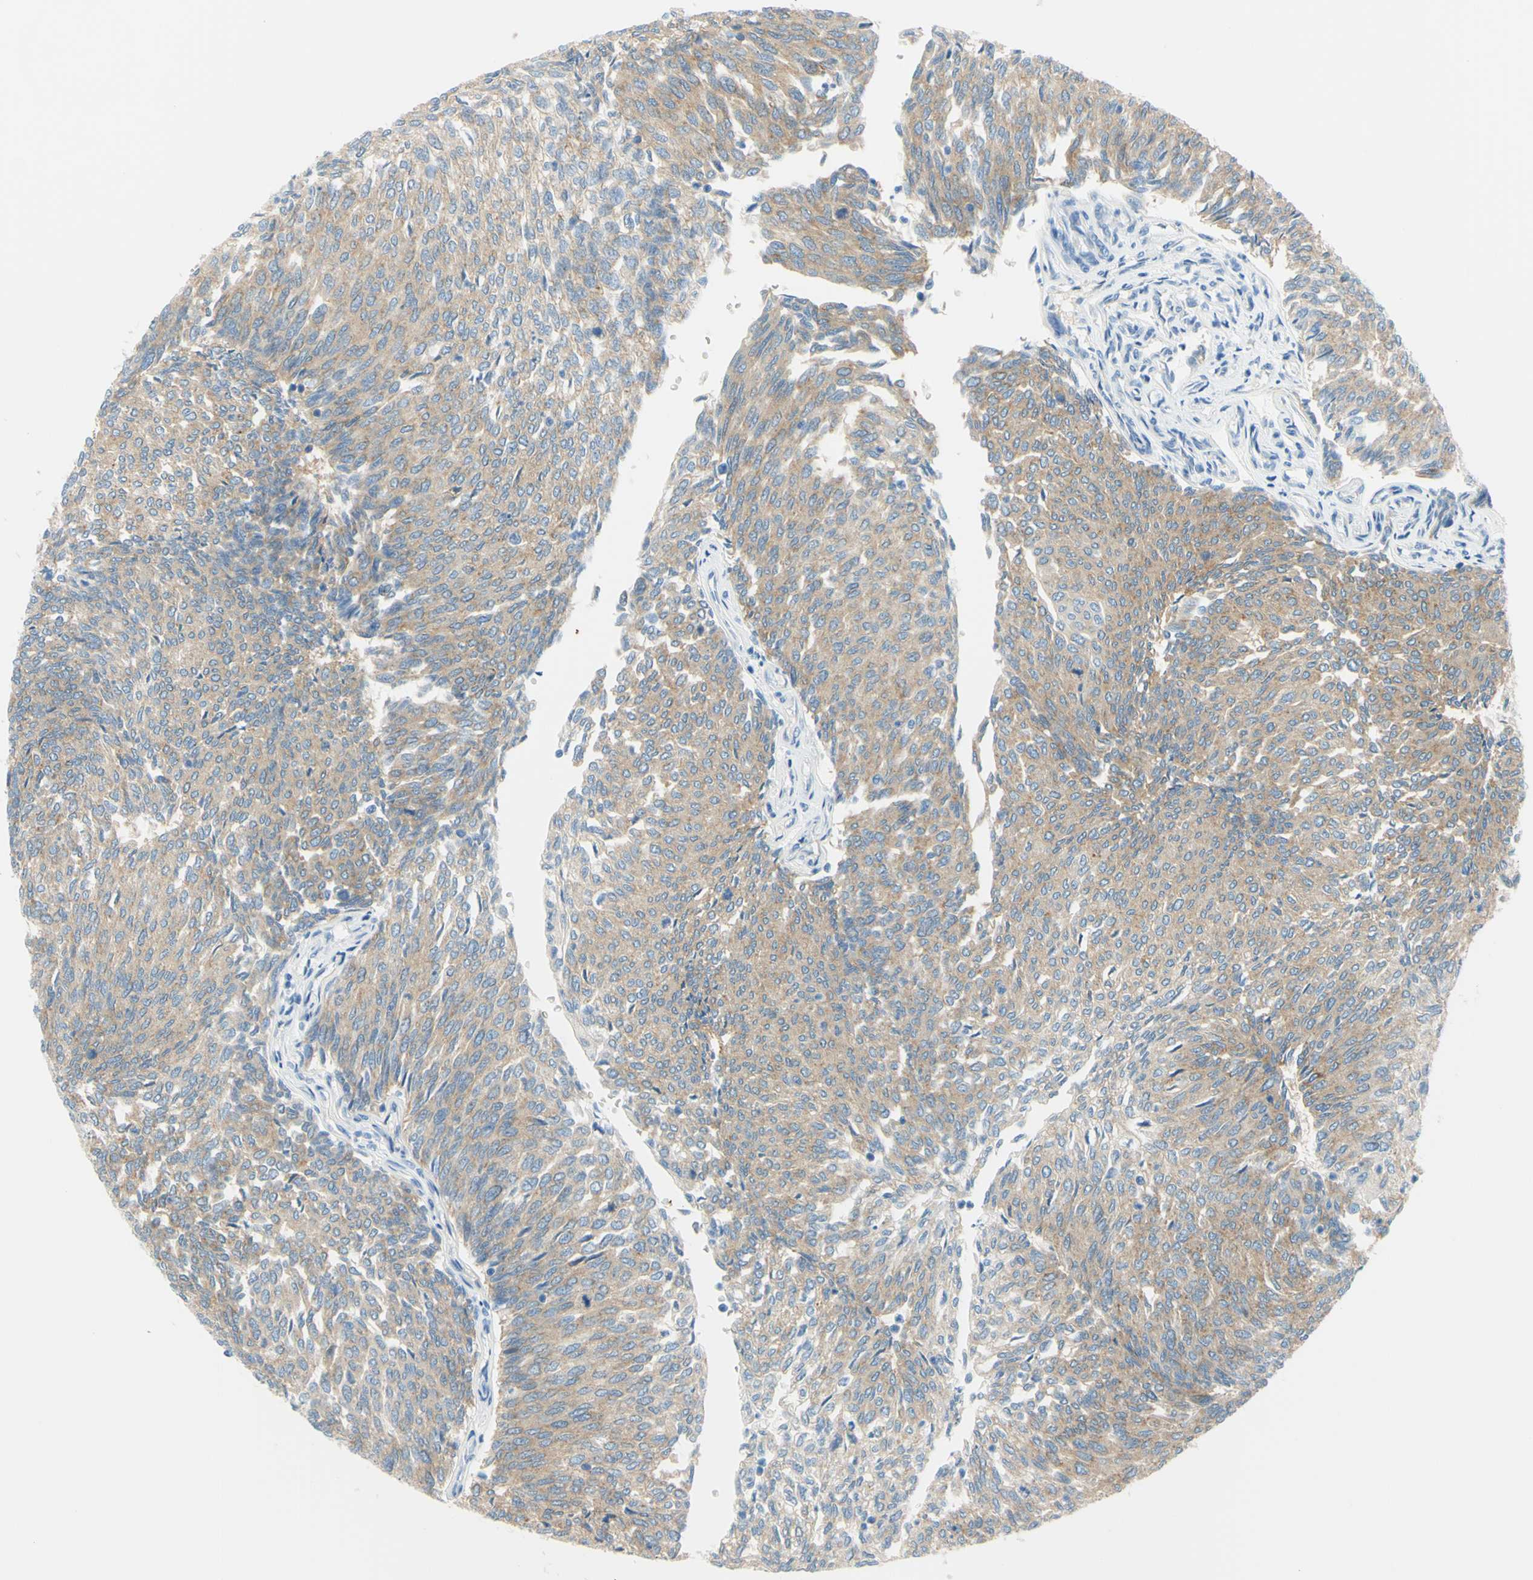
{"staining": {"intensity": "moderate", "quantity": ">75%", "location": "cytoplasmic/membranous"}, "tissue": "urothelial cancer", "cell_type": "Tumor cells", "image_type": "cancer", "snomed": [{"axis": "morphology", "description": "Urothelial carcinoma, Low grade"}, {"axis": "topography", "description": "Urinary bladder"}], "caption": "Brown immunohistochemical staining in low-grade urothelial carcinoma demonstrates moderate cytoplasmic/membranous positivity in approximately >75% of tumor cells.", "gene": "FRMD4B", "patient": {"sex": "female", "age": 79}}